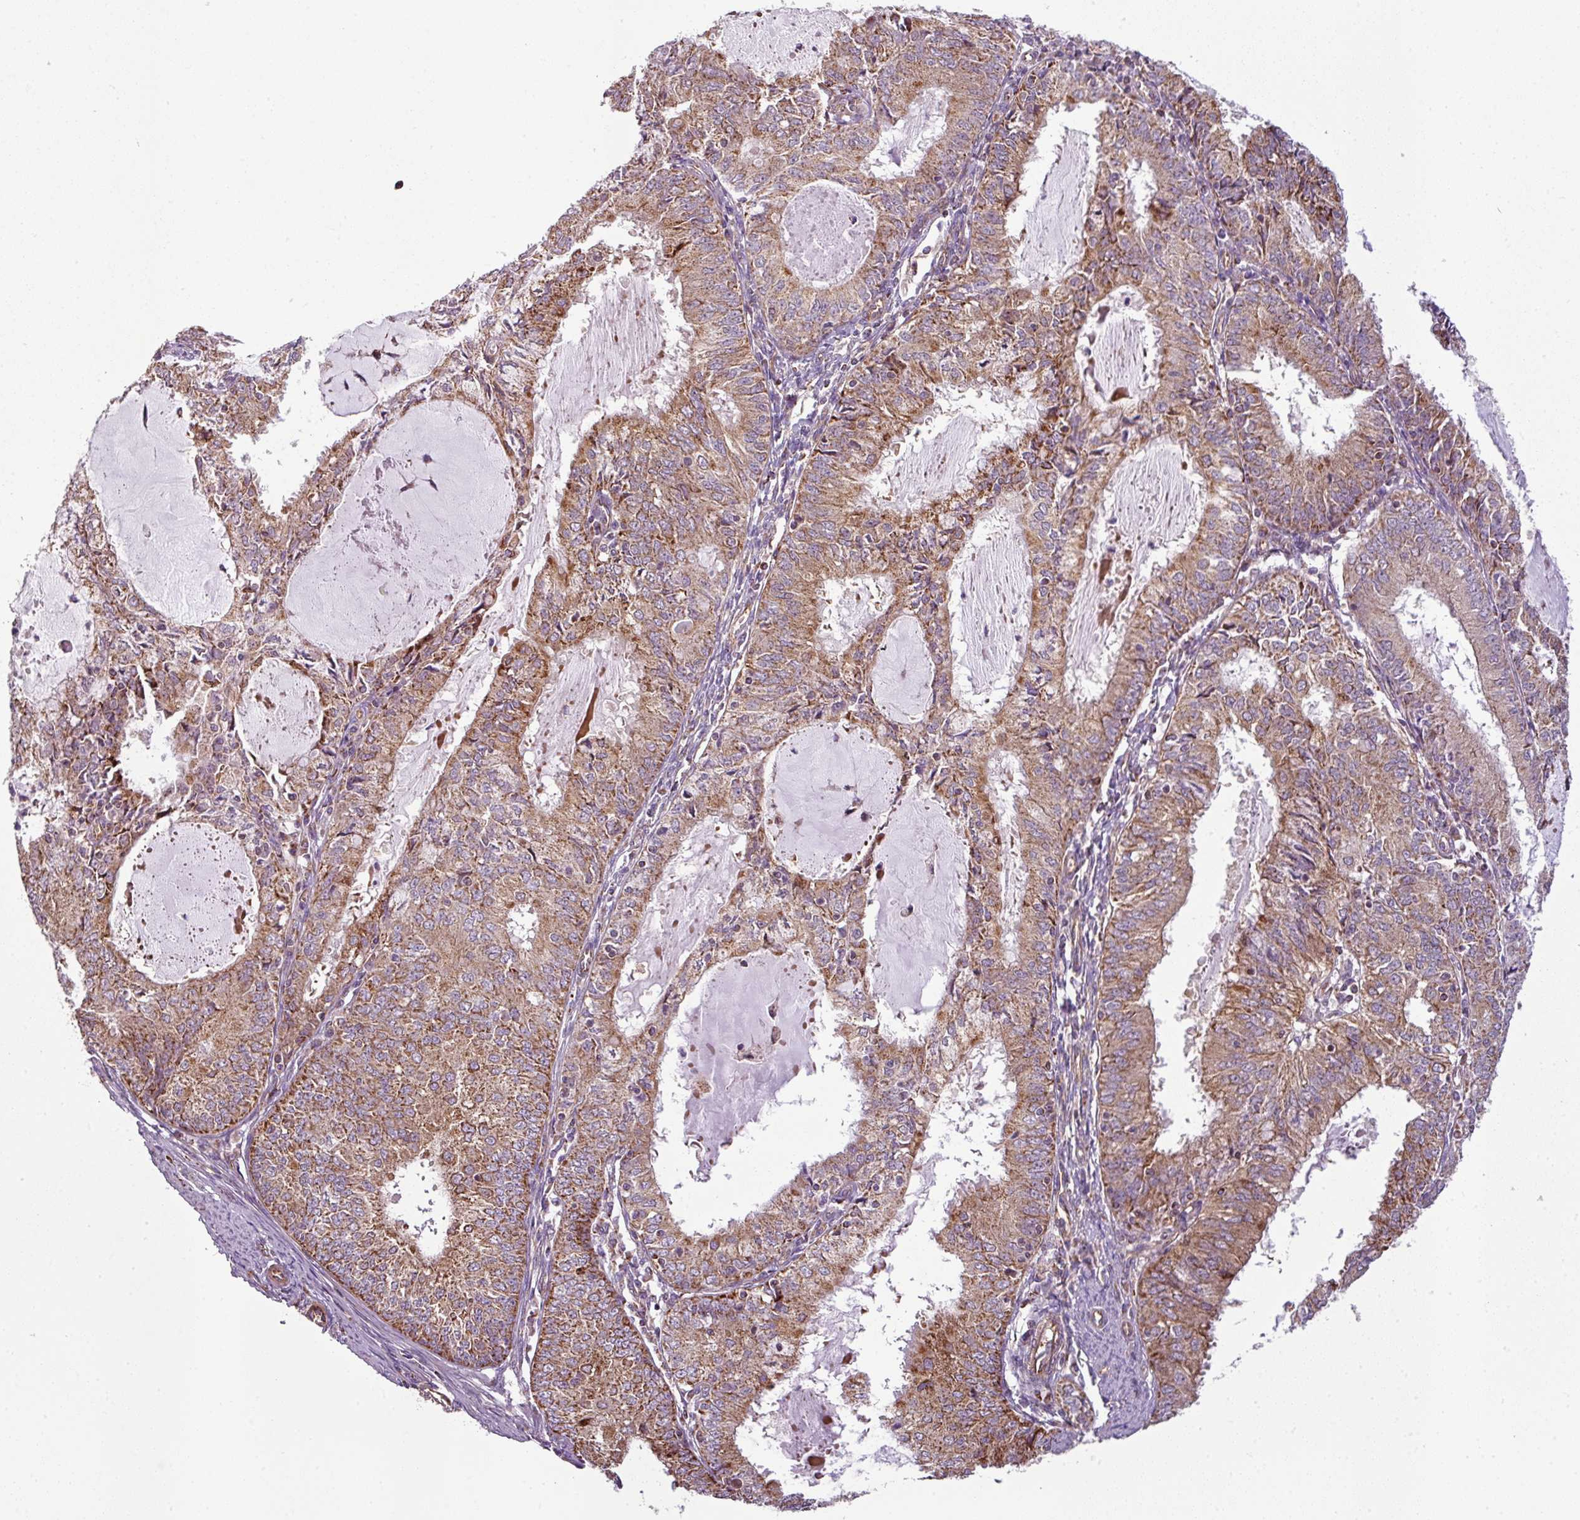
{"staining": {"intensity": "moderate", "quantity": ">75%", "location": "cytoplasmic/membranous"}, "tissue": "endometrial cancer", "cell_type": "Tumor cells", "image_type": "cancer", "snomed": [{"axis": "morphology", "description": "Adenocarcinoma, NOS"}, {"axis": "topography", "description": "Endometrium"}], "caption": "Immunohistochemical staining of human adenocarcinoma (endometrial) exhibits moderate cytoplasmic/membranous protein expression in approximately >75% of tumor cells.", "gene": "PRELID3B", "patient": {"sex": "female", "age": 57}}